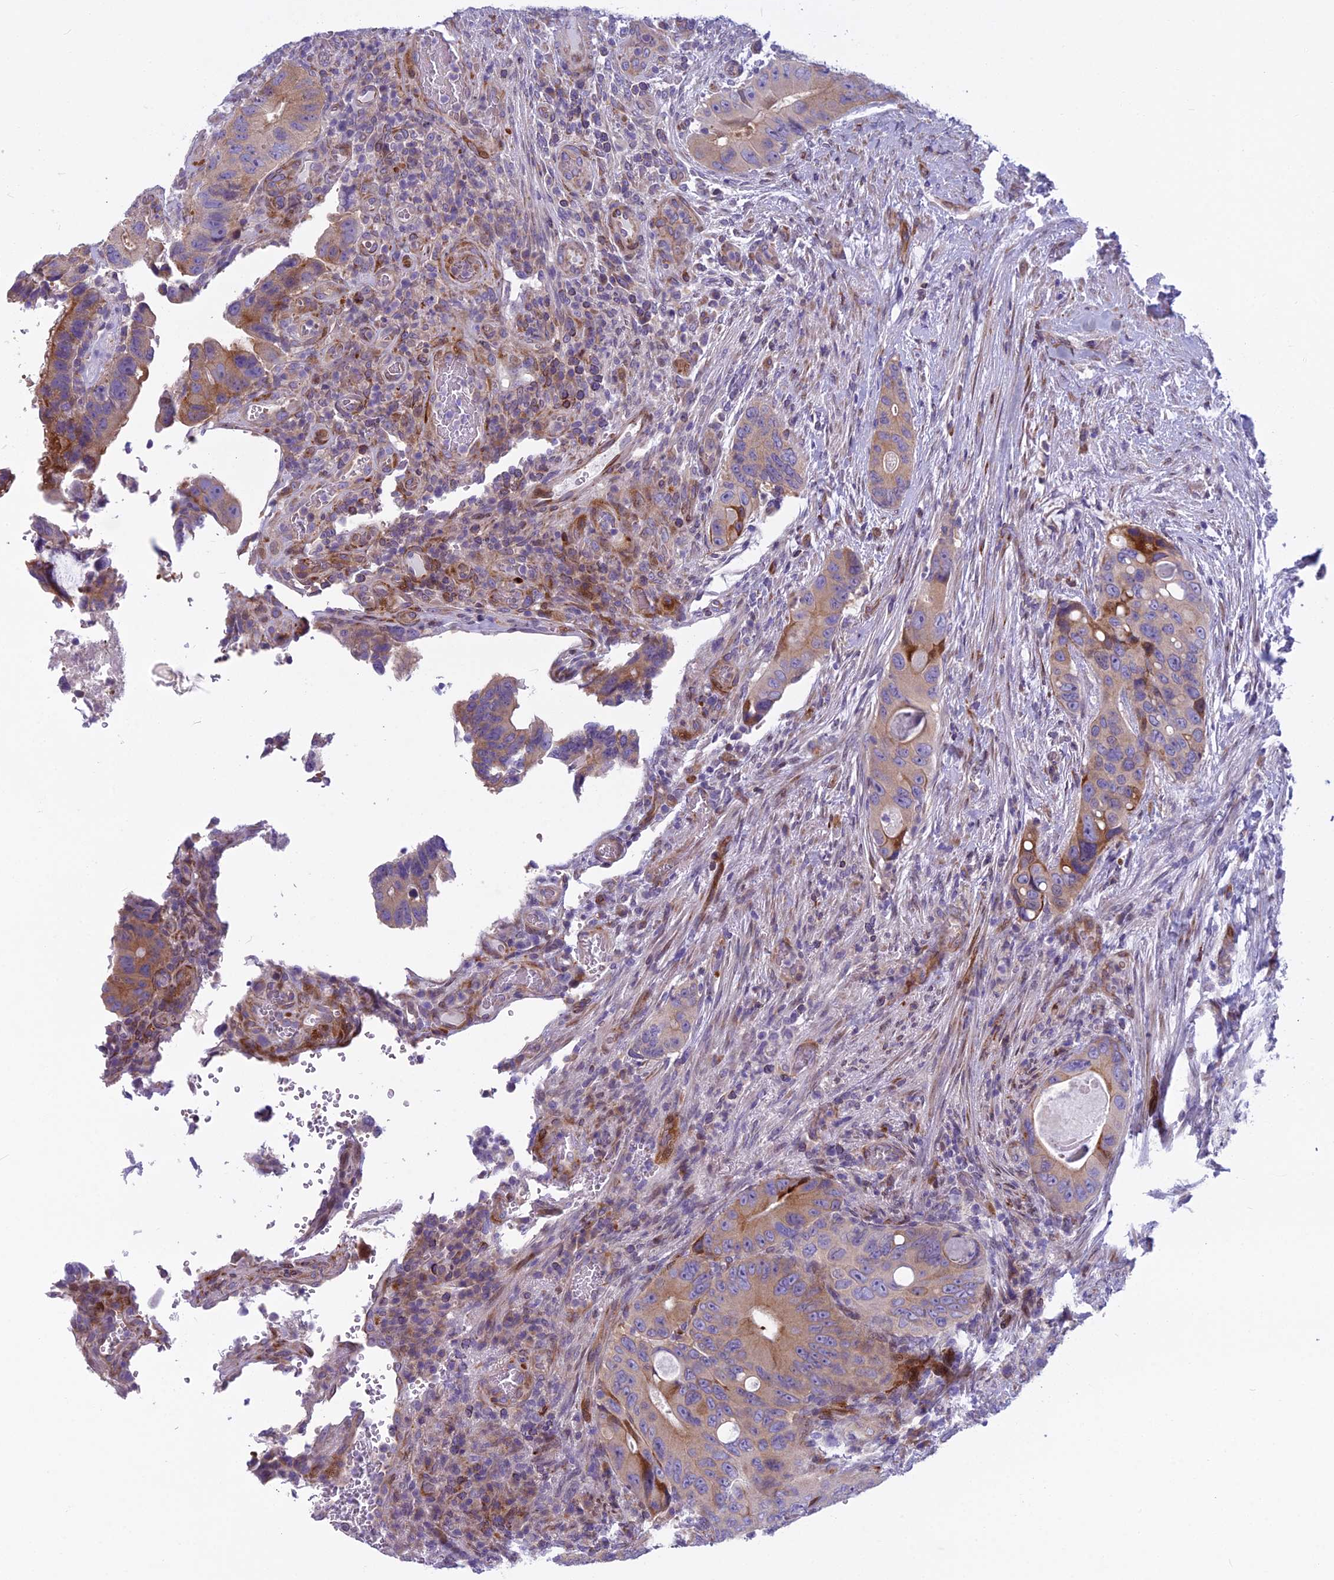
{"staining": {"intensity": "moderate", "quantity": "<25%", "location": "cytoplasmic/membranous"}, "tissue": "colorectal cancer", "cell_type": "Tumor cells", "image_type": "cancer", "snomed": [{"axis": "morphology", "description": "Adenocarcinoma, NOS"}, {"axis": "topography", "description": "Colon"}], "caption": "IHC of human colorectal cancer reveals low levels of moderate cytoplasmic/membranous positivity in approximately <25% of tumor cells.", "gene": "PCDHB14", "patient": {"sex": "male", "age": 84}}